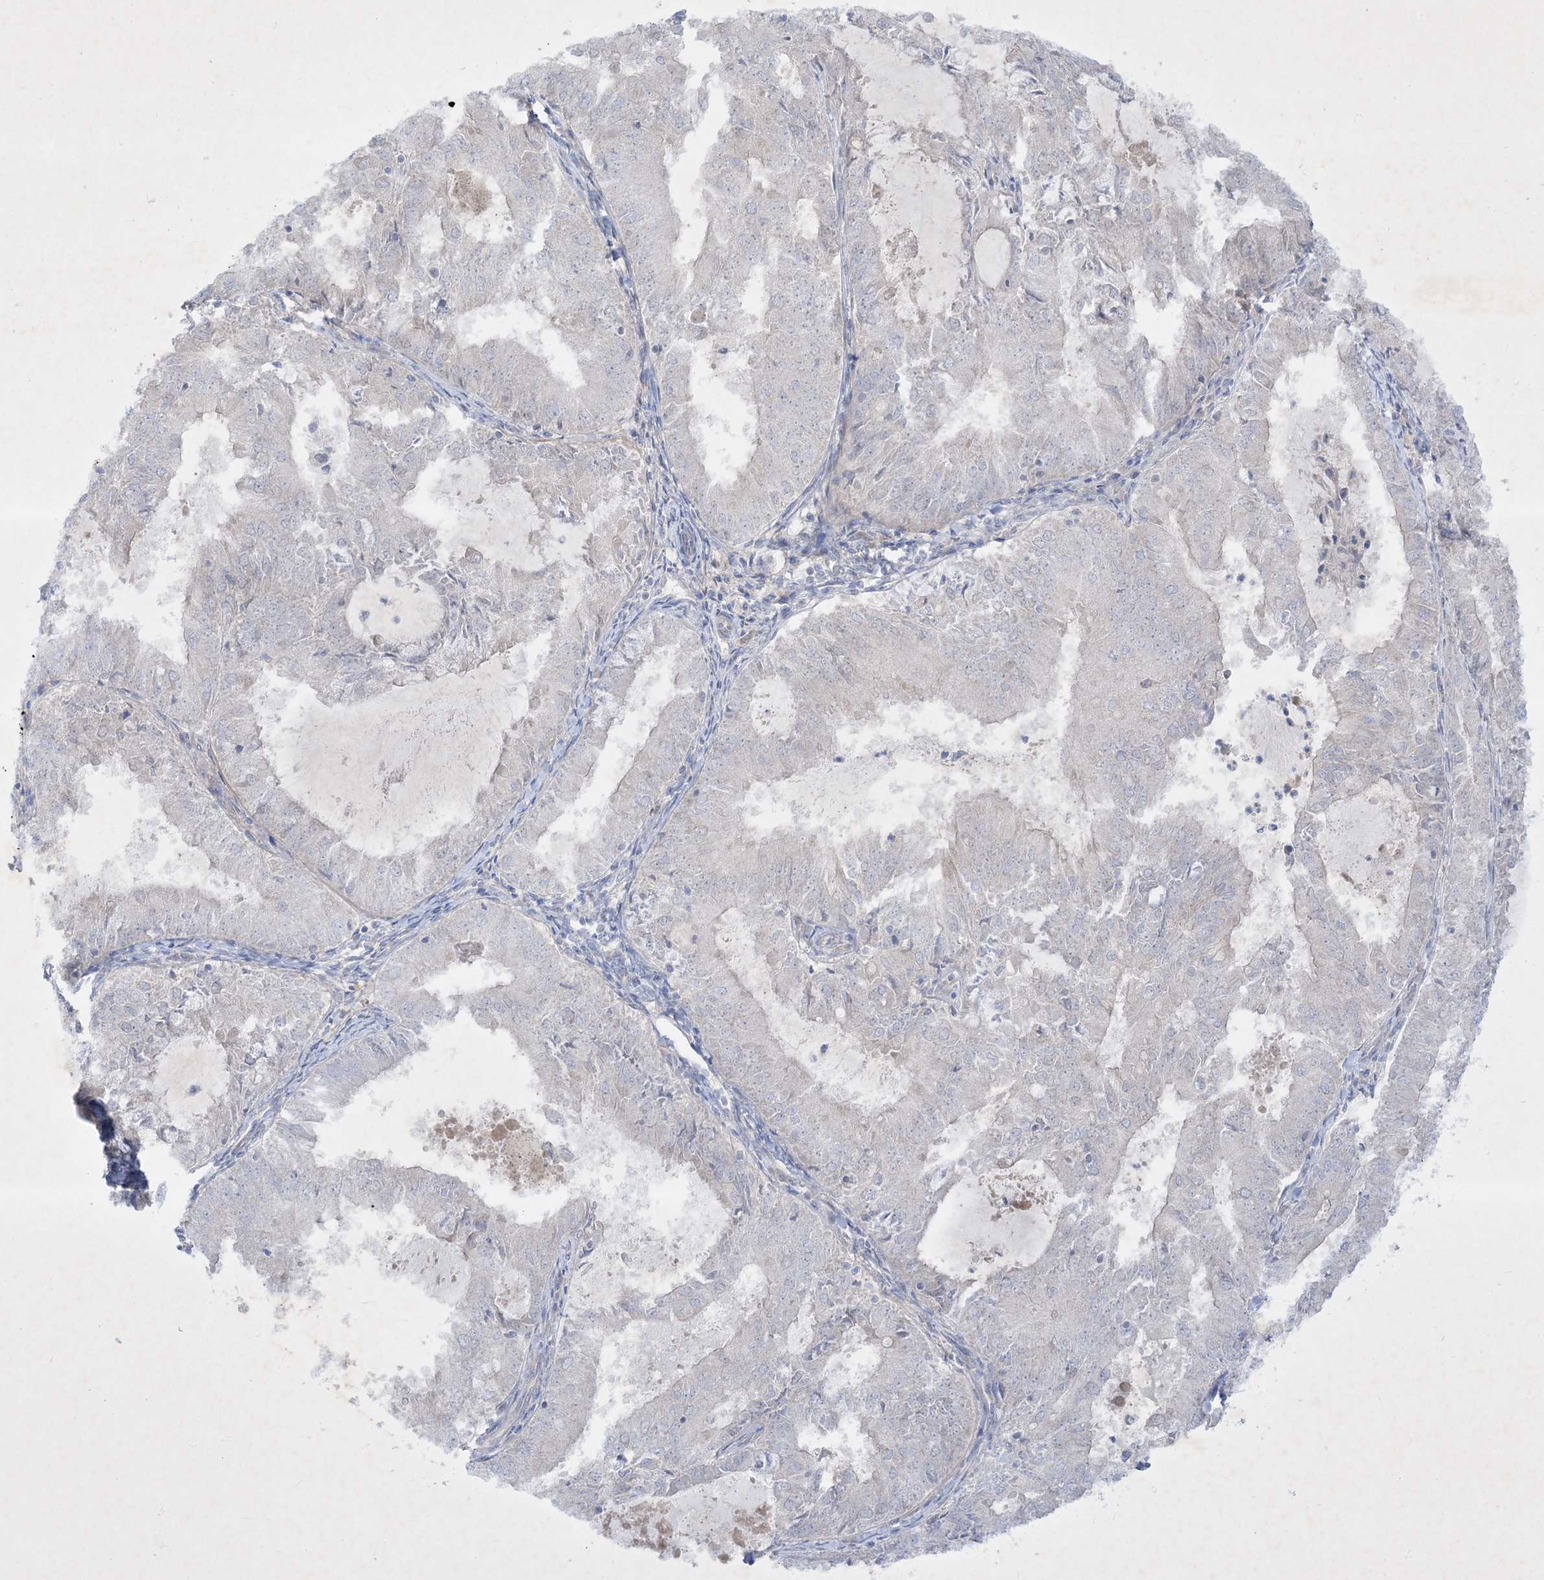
{"staining": {"intensity": "negative", "quantity": "none", "location": "none"}, "tissue": "endometrial cancer", "cell_type": "Tumor cells", "image_type": "cancer", "snomed": [{"axis": "morphology", "description": "Adenocarcinoma, NOS"}, {"axis": "topography", "description": "Endometrium"}], "caption": "Adenocarcinoma (endometrial) was stained to show a protein in brown. There is no significant expression in tumor cells.", "gene": "PLEKHA3", "patient": {"sex": "female", "age": 57}}